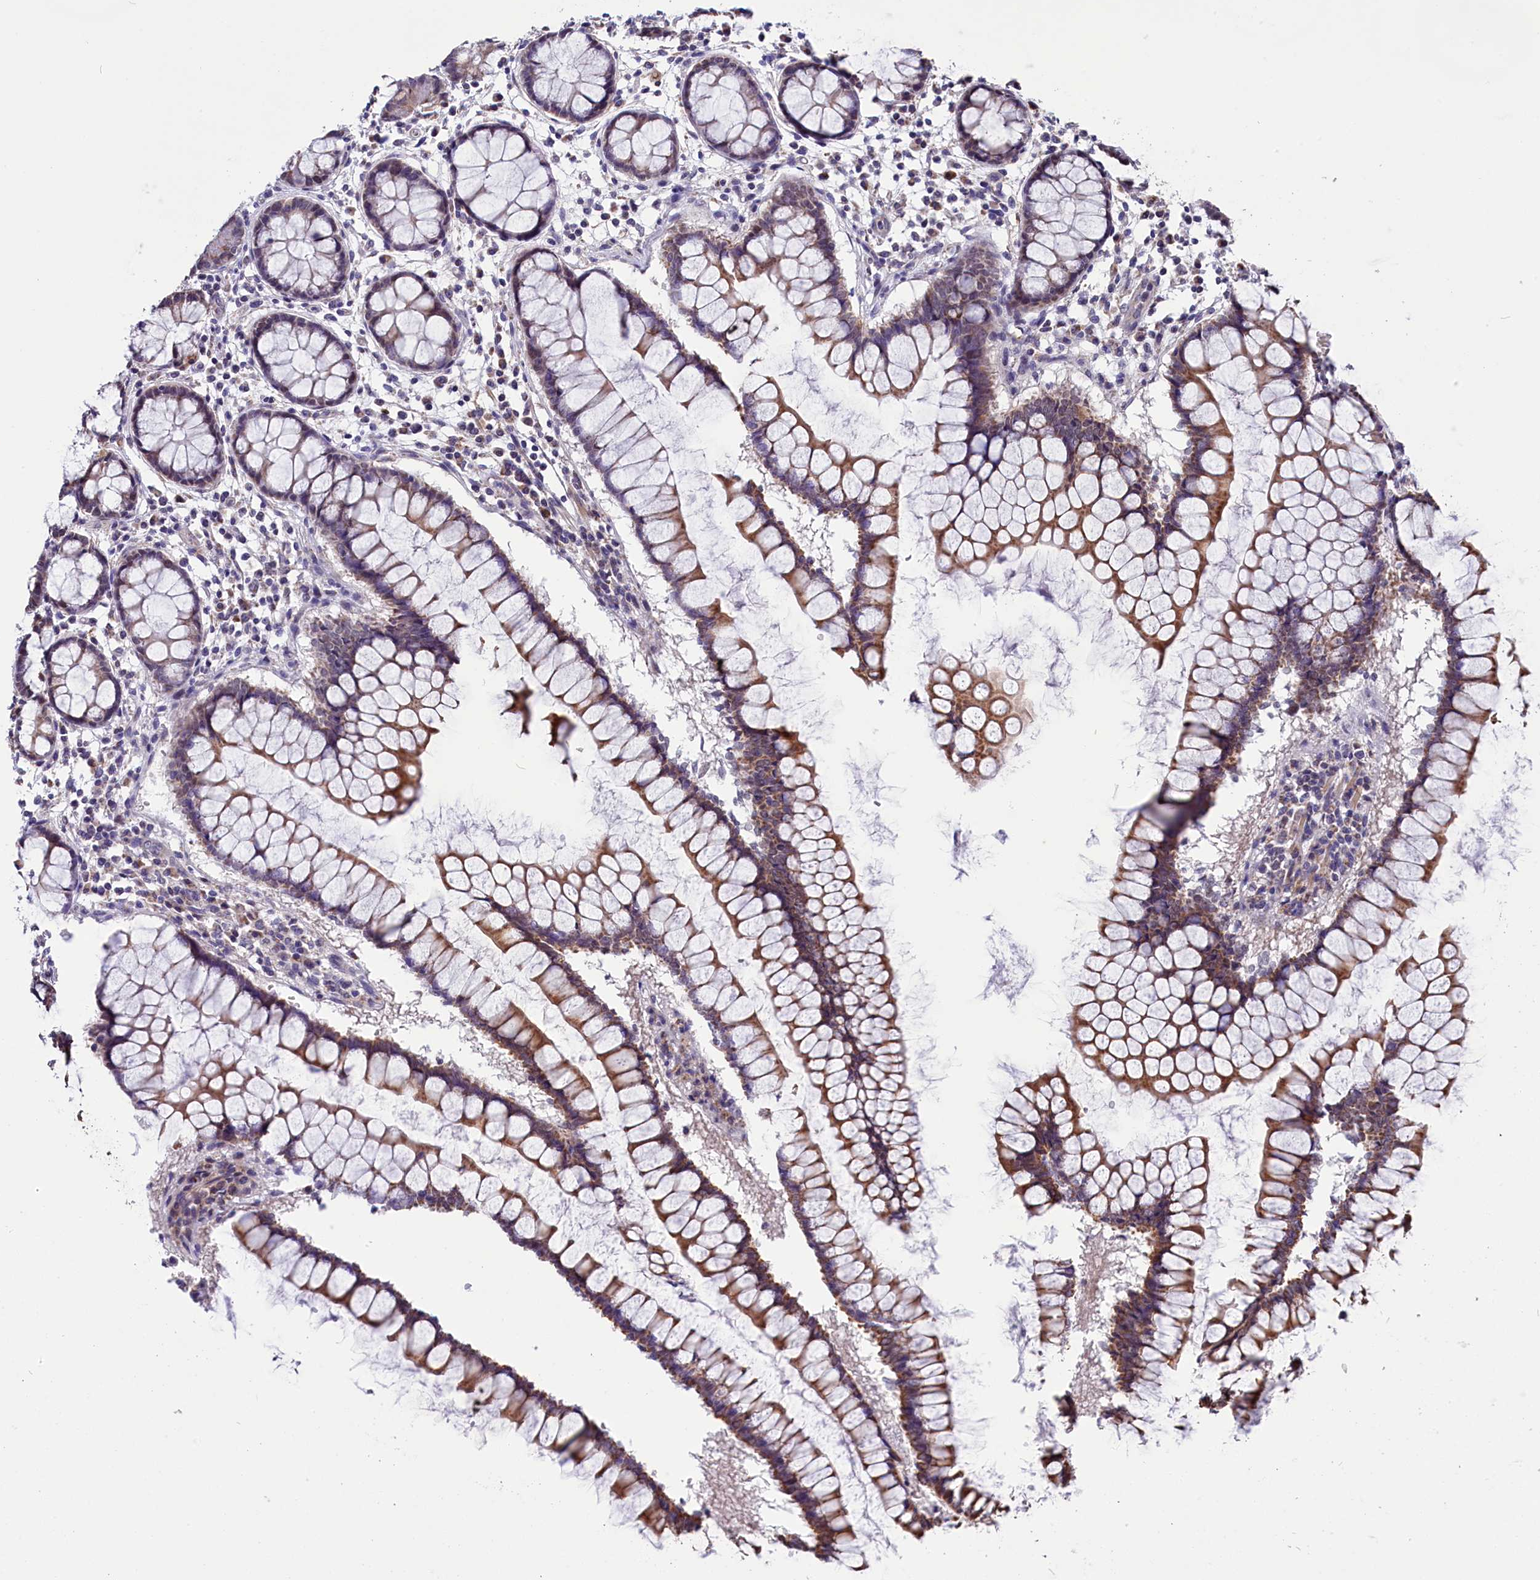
{"staining": {"intensity": "negative", "quantity": "none", "location": "none"}, "tissue": "colon", "cell_type": "Endothelial cells", "image_type": "normal", "snomed": [{"axis": "morphology", "description": "Normal tissue, NOS"}, {"axis": "morphology", "description": "Adenocarcinoma, NOS"}, {"axis": "topography", "description": "Colon"}], "caption": "An immunohistochemistry image of unremarkable colon is shown. There is no staining in endothelial cells of colon. (Brightfield microscopy of DAB immunohistochemistry (IHC) at high magnification).", "gene": "SCD5", "patient": {"sex": "female", "age": 55}}